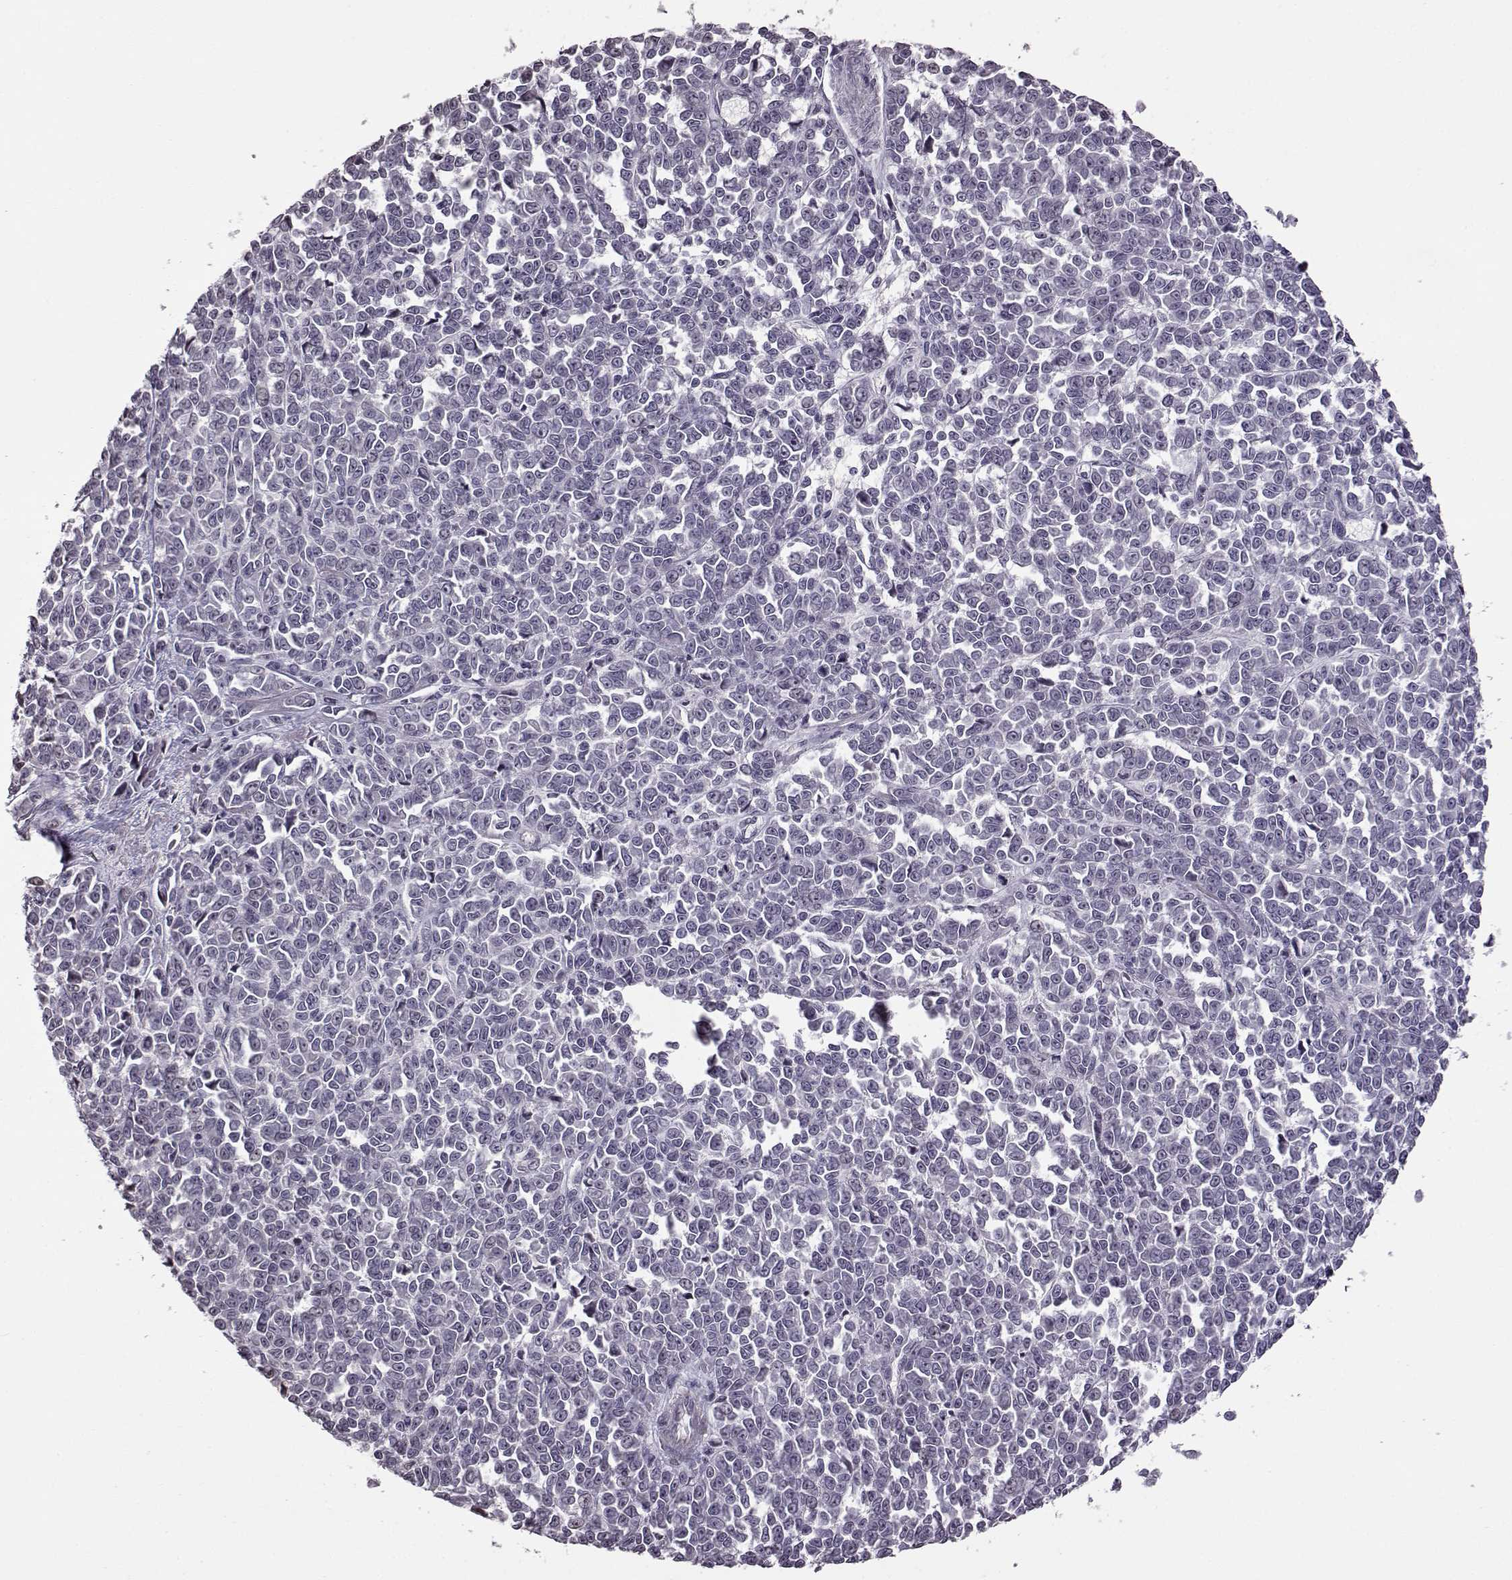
{"staining": {"intensity": "negative", "quantity": "none", "location": "none"}, "tissue": "melanoma", "cell_type": "Tumor cells", "image_type": "cancer", "snomed": [{"axis": "morphology", "description": "Malignant melanoma, NOS"}, {"axis": "topography", "description": "Skin"}], "caption": "There is no significant positivity in tumor cells of malignant melanoma.", "gene": "FSHB", "patient": {"sex": "female", "age": 95}}